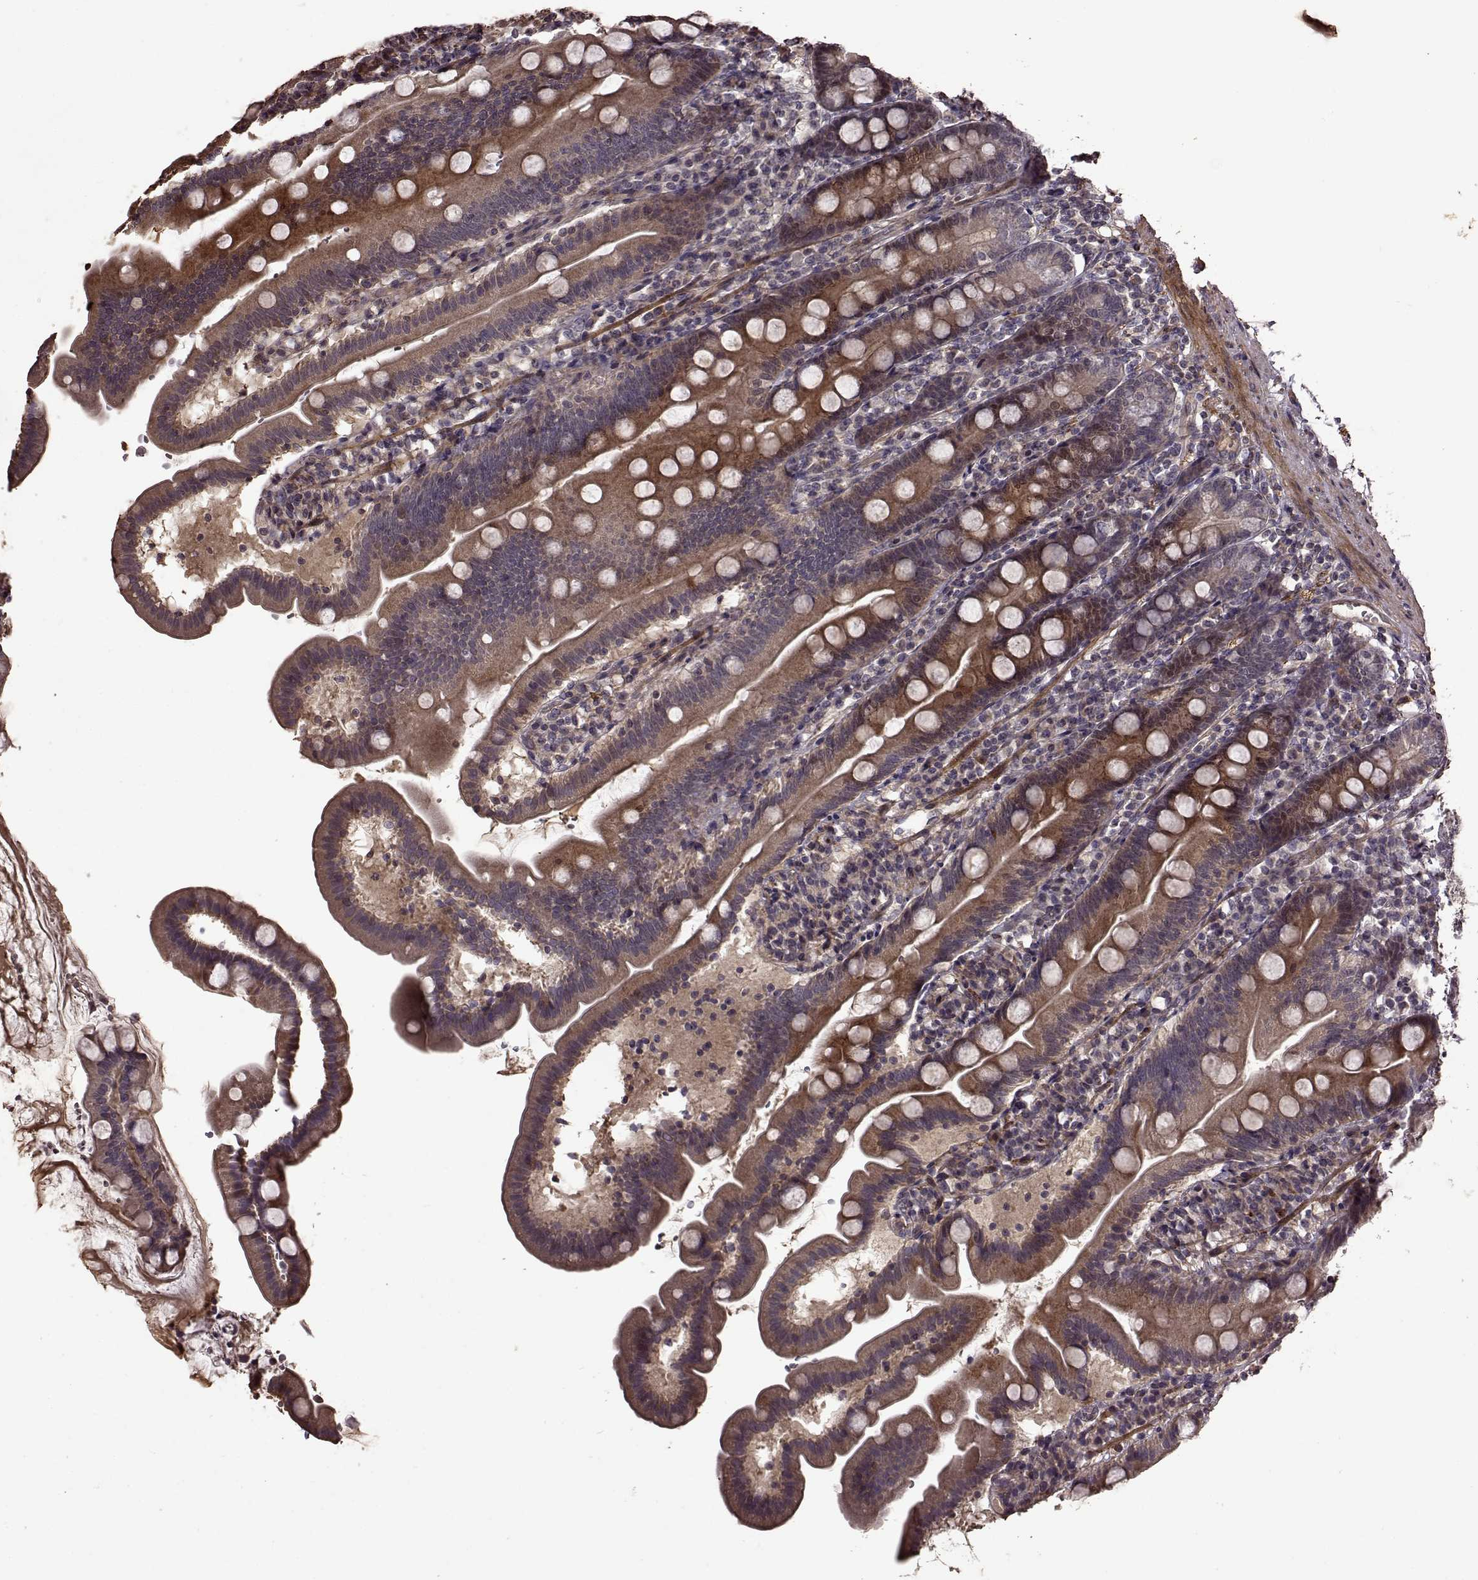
{"staining": {"intensity": "moderate", "quantity": ">75%", "location": "cytoplasmic/membranous"}, "tissue": "duodenum", "cell_type": "Glandular cells", "image_type": "normal", "snomed": [{"axis": "morphology", "description": "Normal tissue, NOS"}, {"axis": "topography", "description": "Duodenum"}], "caption": "Moderate cytoplasmic/membranous protein positivity is appreciated in approximately >75% of glandular cells in duodenum.", "gene": "FBXW11", "patient": {"sex": "female", "age": 67}}